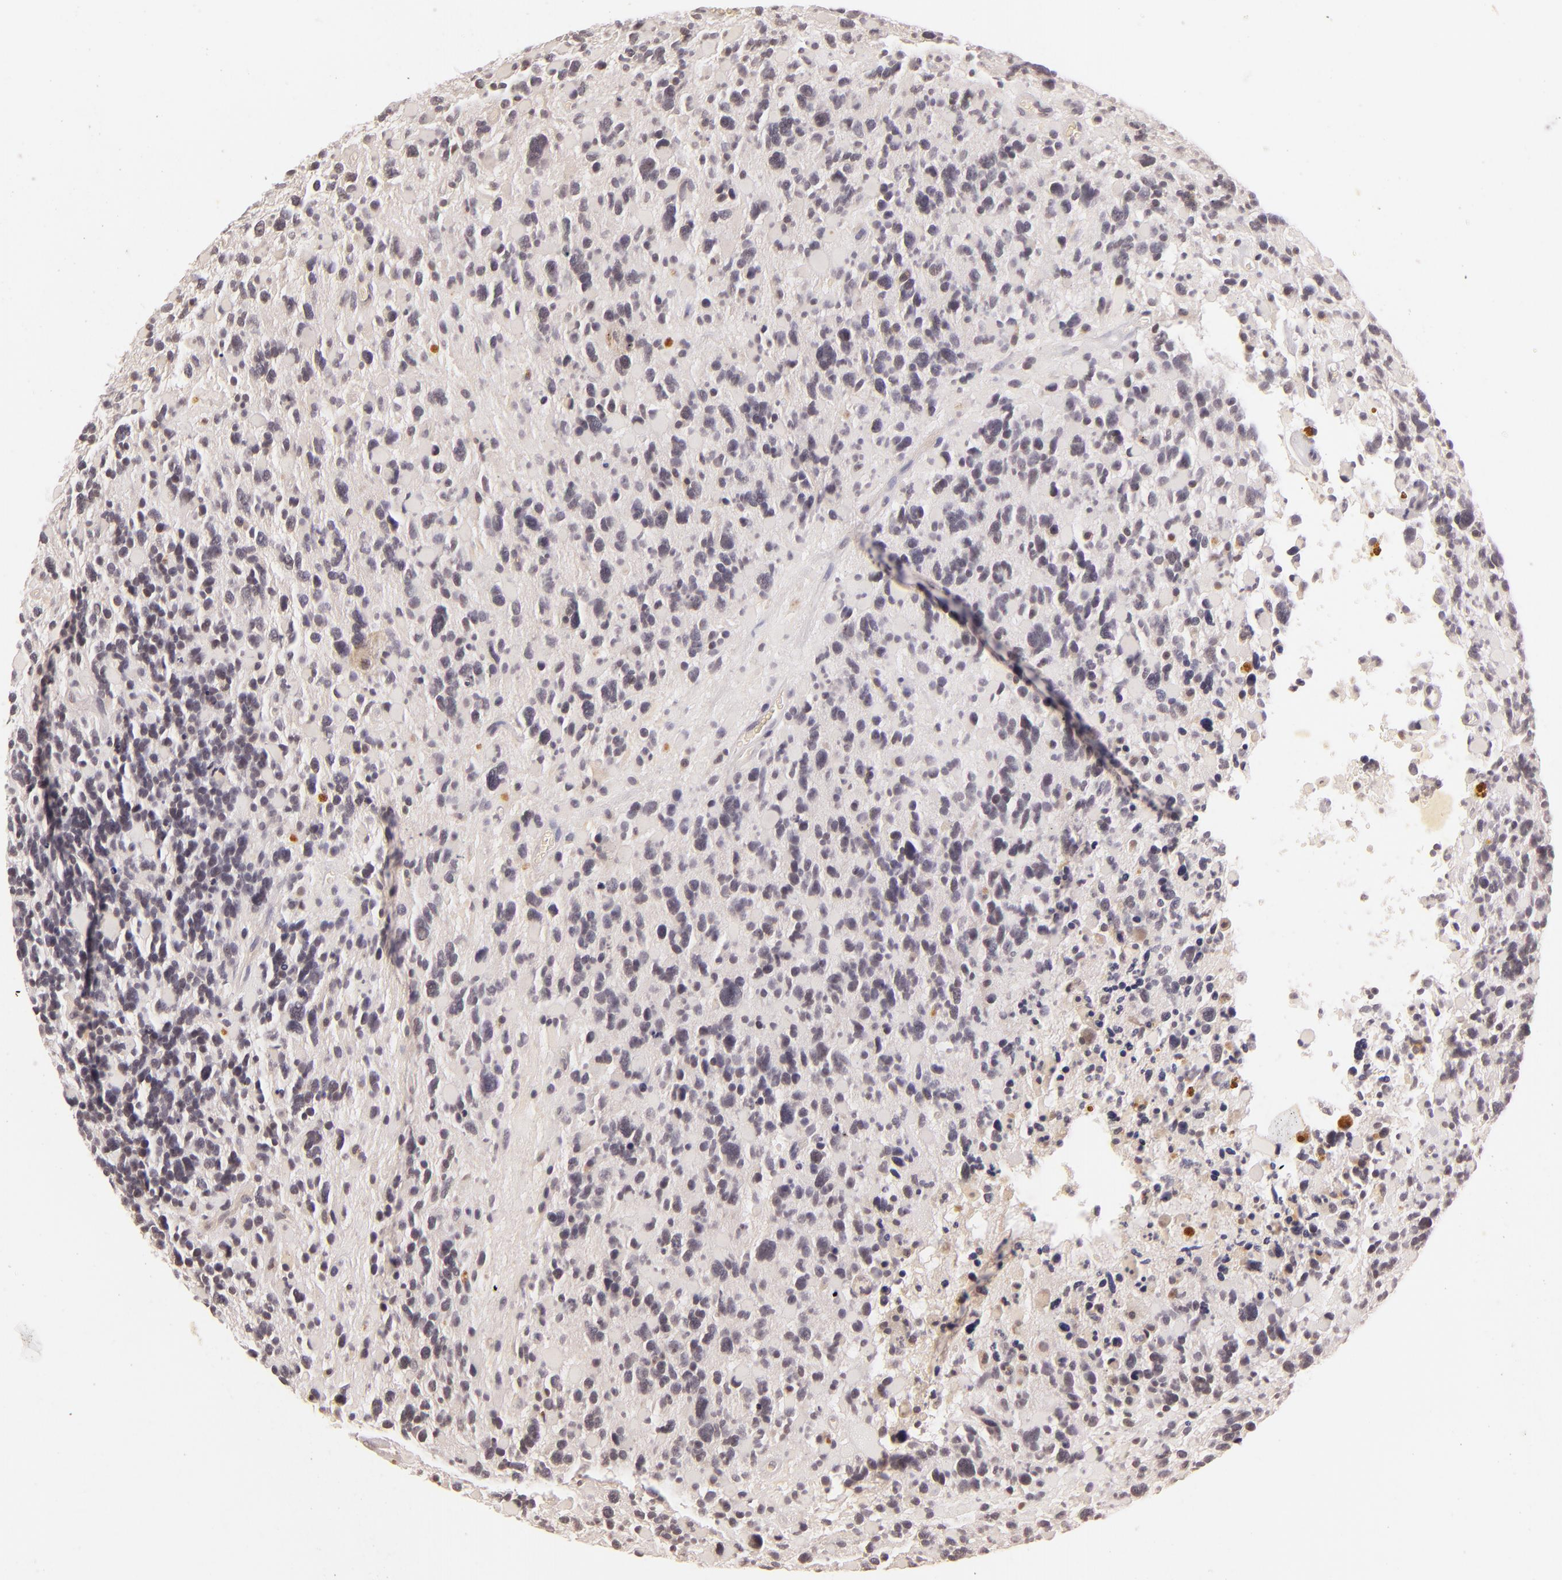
{"staining": {"intensity": "negative", "quantity": "none", "location": "none"}, "tissue": "glioma", "cell_type": "Tumor cells", "image_type": "cancer", "snomed": [{"axis": "morphology", "description": "Glioma, malignant, High grade"}, {"axis": "topography", "description": "Brain"}], "caption": "IHC of malignant glioma (high-grade) shows no expression in tumor cells.", "gene": "CASP8", "patient": {"sex": "female", "age": 37}}